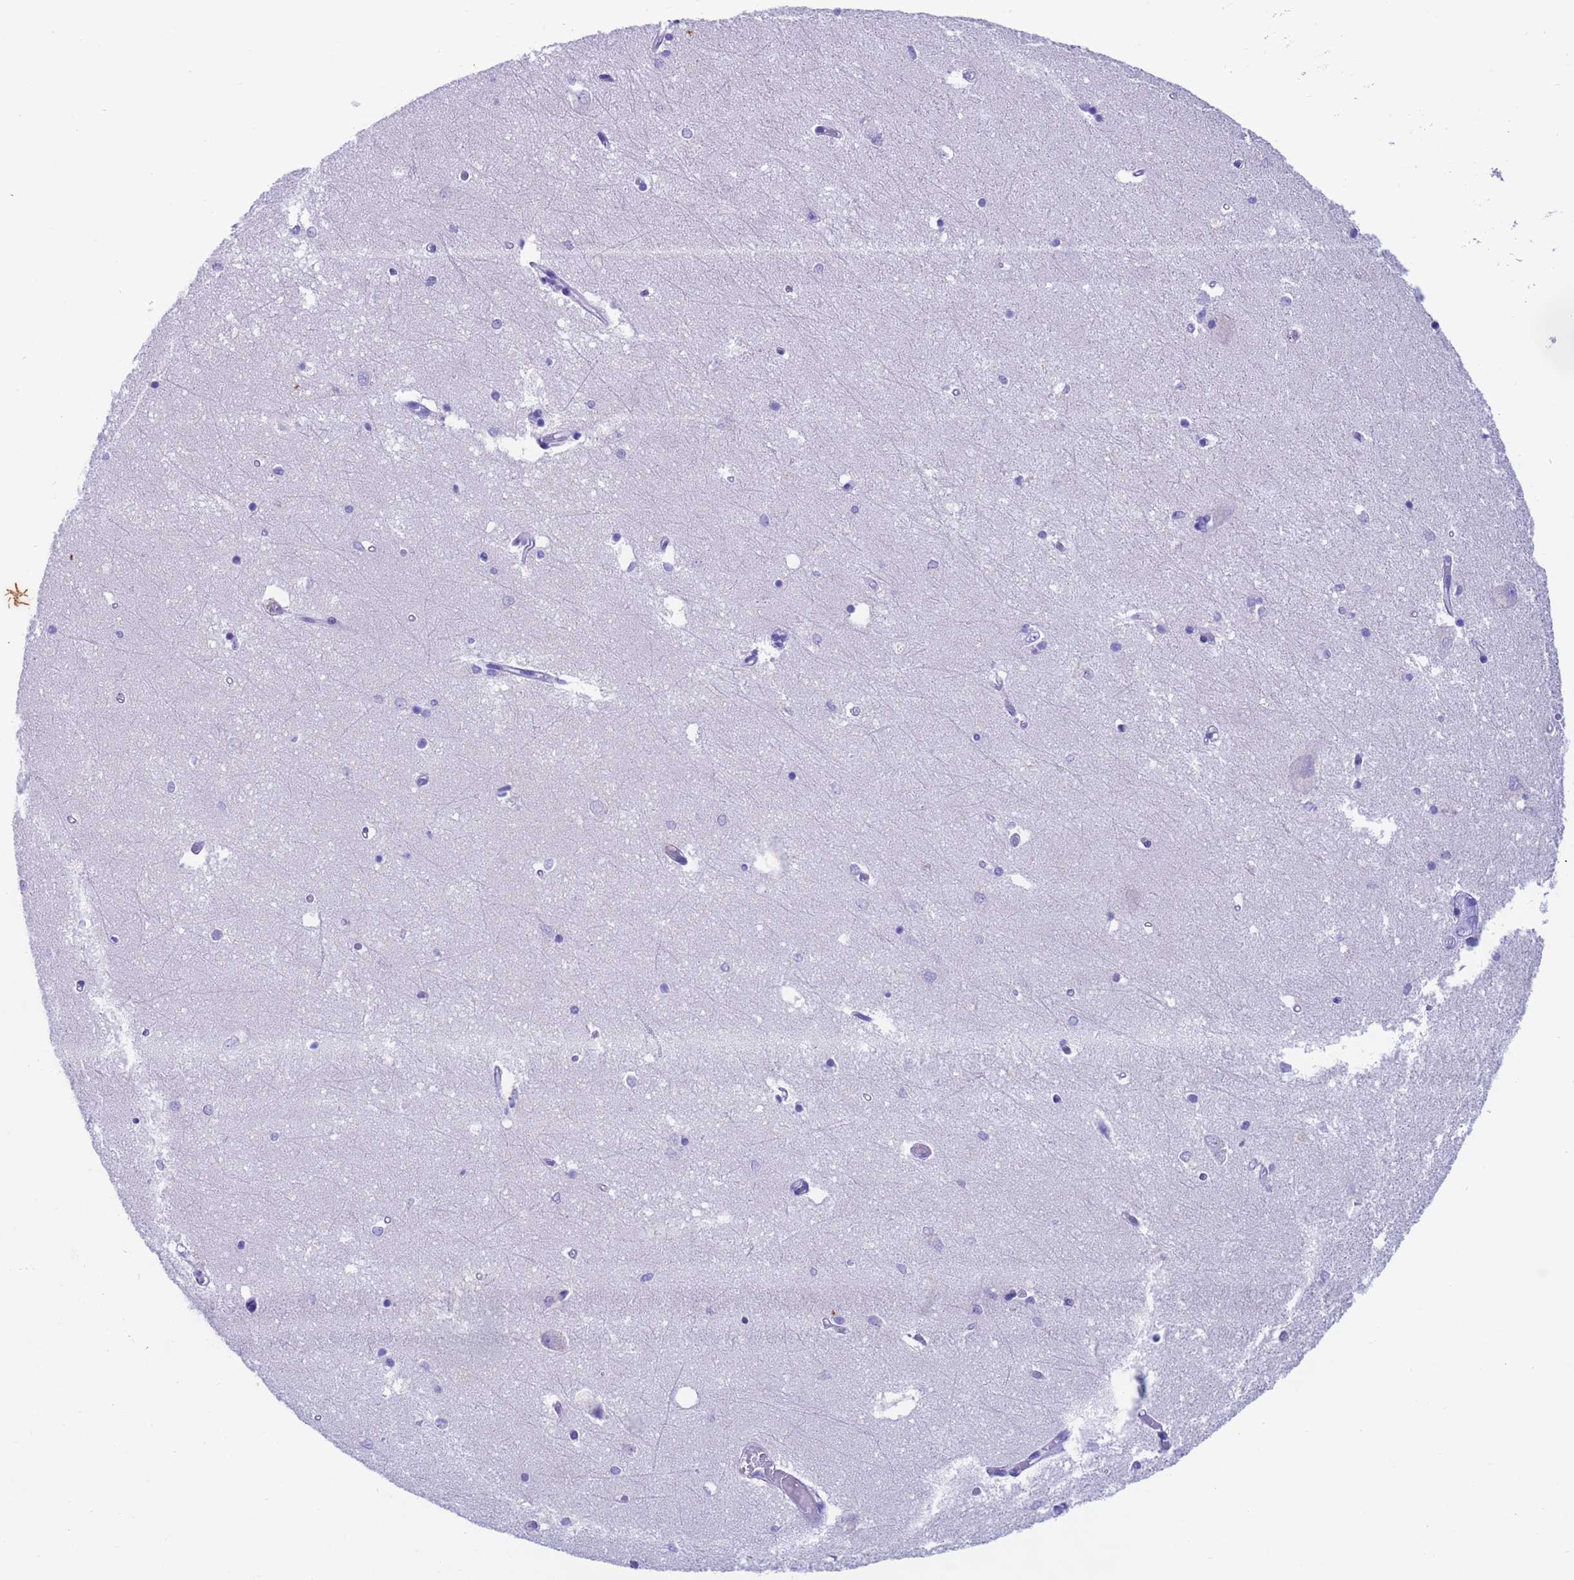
{"staining": {"intensity": "negative", "quantity": "none", "location": "none"}, "tissue": "hippocampus", "cell_type": "Glial cells", "image_type": "normal", "snomed": [{"axis": "morphology", "description": "Normal tissue, NOS"}, {"axis": "topography", "description": "Hippocampus"}], "caption": "Immunohistochemistry (IHC) image of benign hippocampus: hippocampus stained with DAB (3,3'-diaminobenzidine) displays no significant protein expression in glial cells.", "gene": "USP38", "patient": {"sex": "male", "age": 45}}